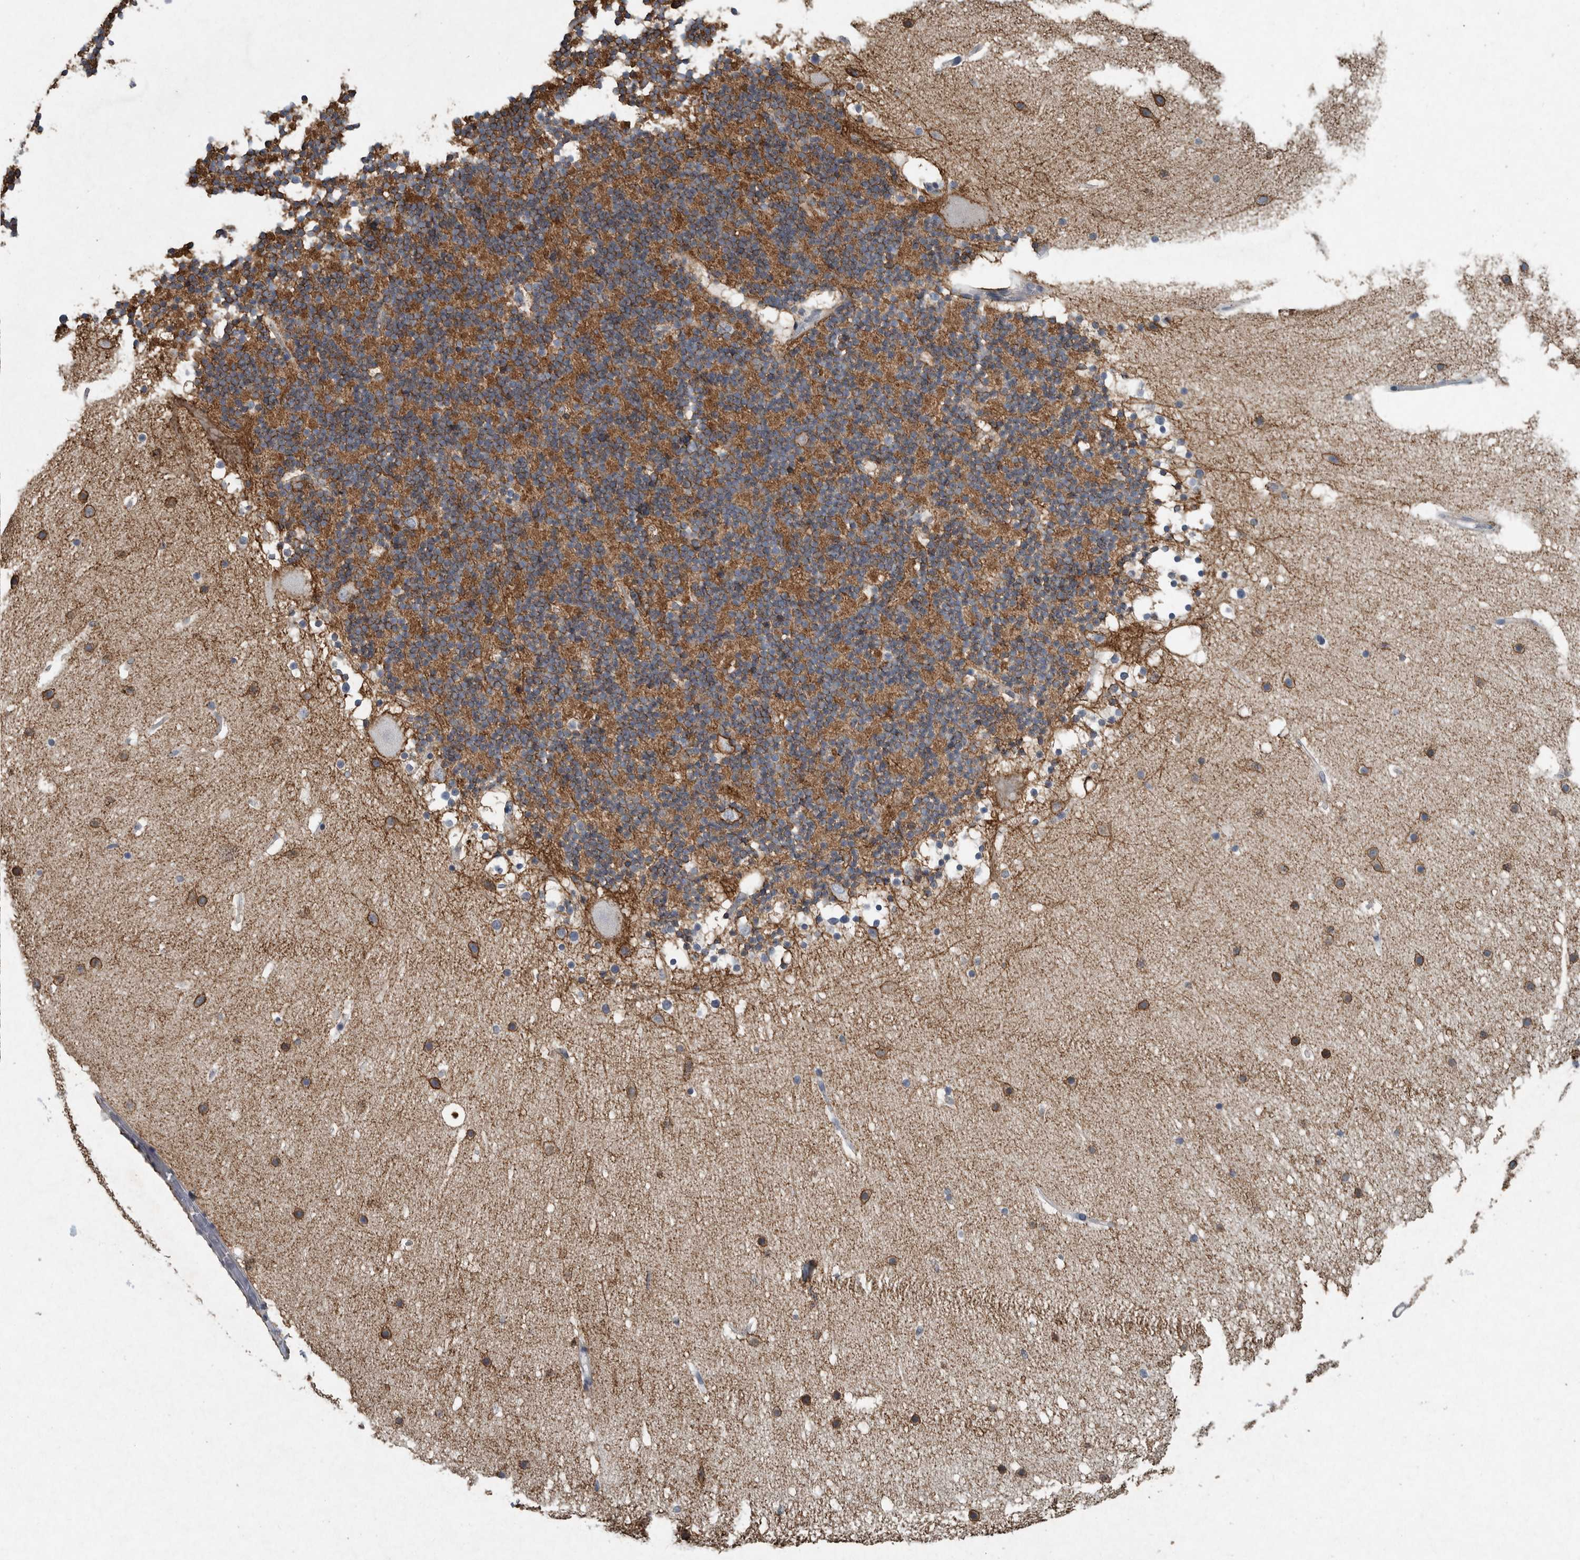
{"staining": {"intensity": "moderate", "quantity": "25%-75%", "location": "cytoplasmic/membranous"}, "tissue": "cerebellum", "cell_type": "Cells in granular layer", "image_type": "normal", "snomed": [{"axis": "morphology", "description": "Normal tissue, NOS"}, {"axis": "topography", "description": "Cerebellum"}], "caption": "Cerebellum stained with immunohistochemistry (IHC) demonstrates moderate cytoplasmic/membranous staining in approximately 25%-75% of cells in granular layer.", "gene": "IL20", "patient": {"sex": "male", "age": 57}}